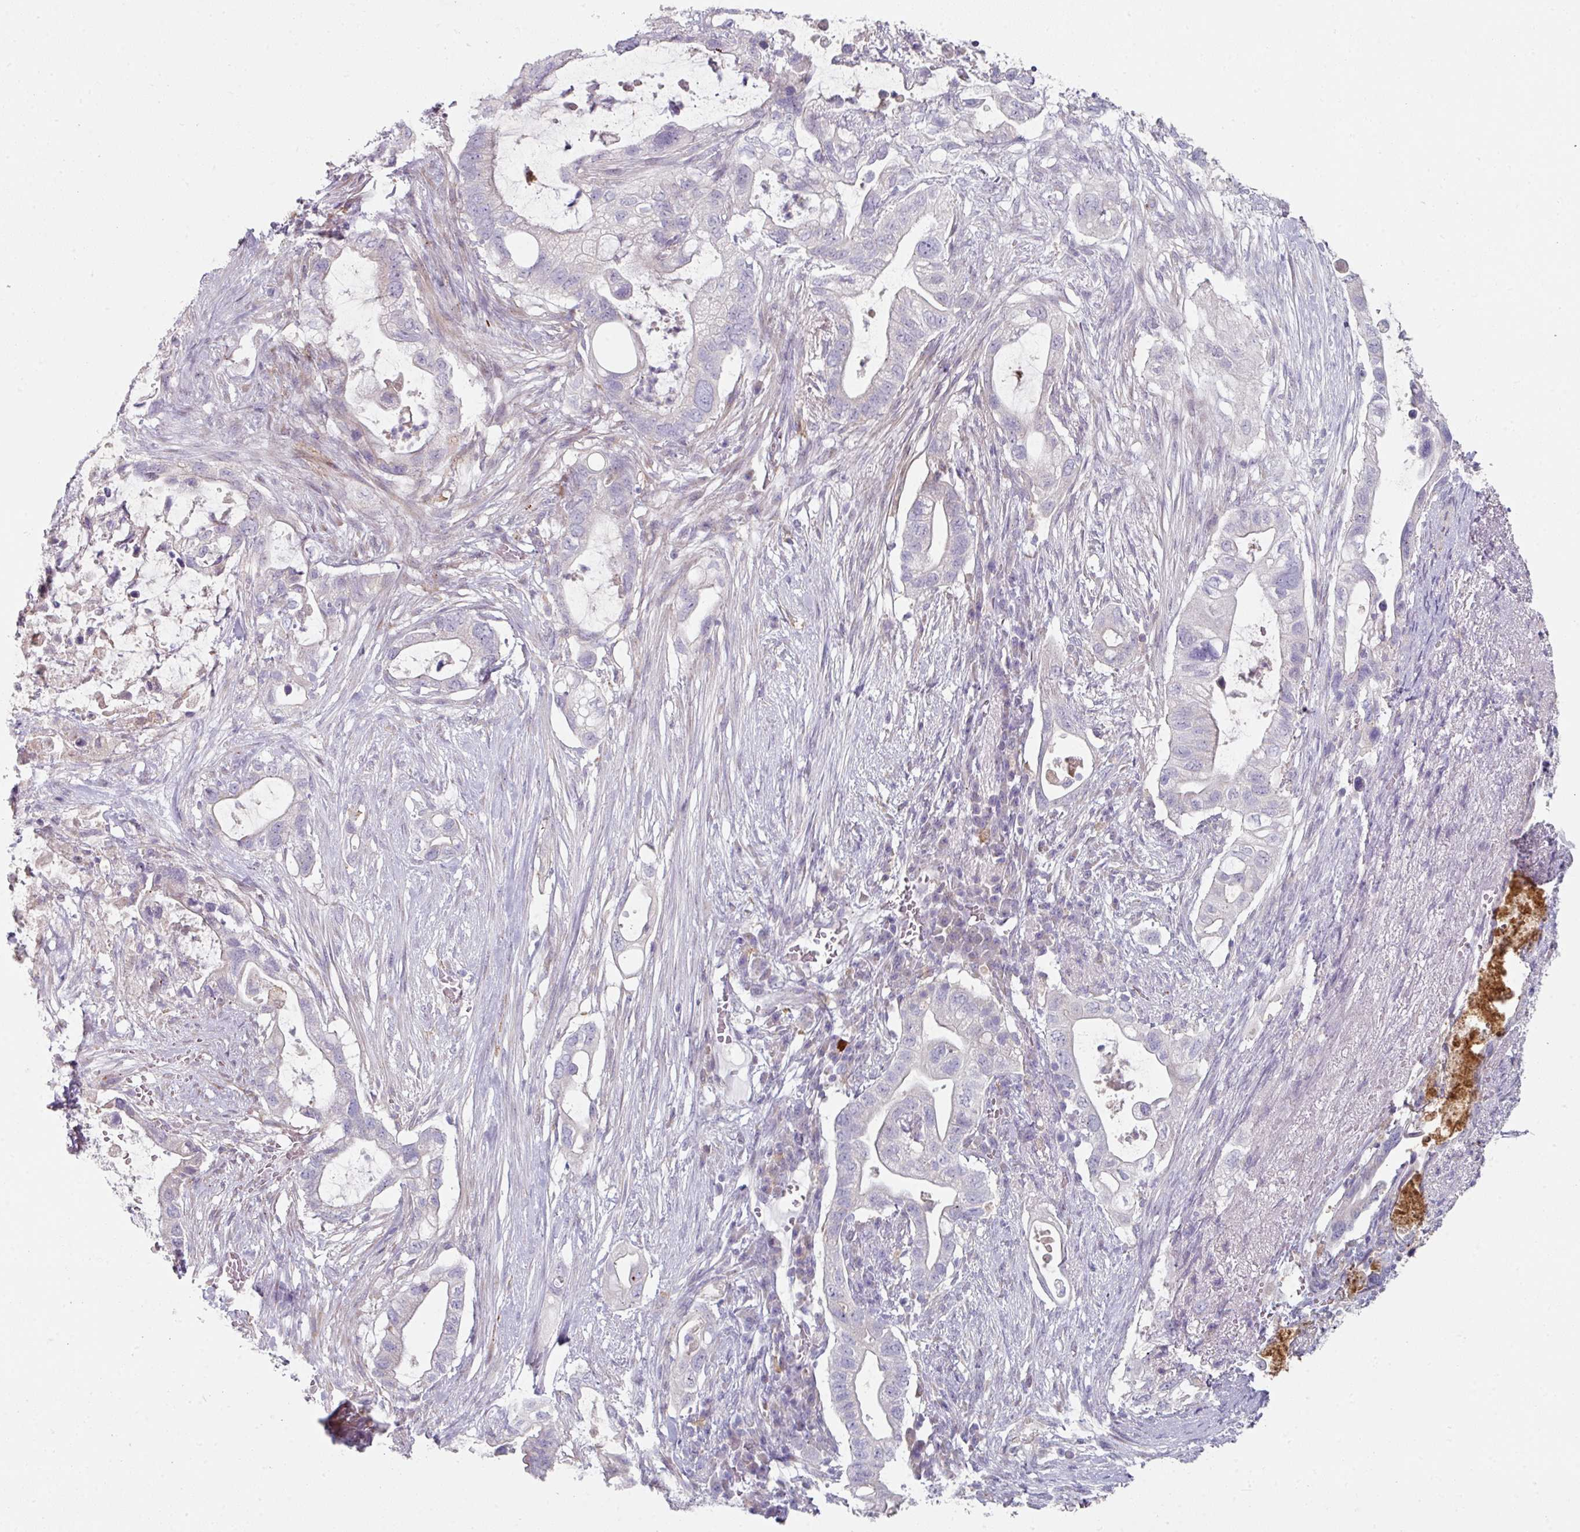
{"staining": {"intensity": "negative", "quantity": "none", "location": "none"}, "tissue": "pancreatic cancer", "cell_type": "Tumor cells", "image_type": "cancer", "snomed": [{"axis": "morphology", "description": "Adenocarcinoma, NOS"}, {"axis": "topography", "description": "Pancreas"}], "caption": "The IHC micrograph has no significant staining in tumor cells of adenocarcinoma (pancreatic) tissue. (Brightfield microscopy of DAB (3,3'-diaminobenzidine) immunohistochemistry at high magnification).", "gene": "WSB2", "patient": {"sex": "female", "age": 72}}